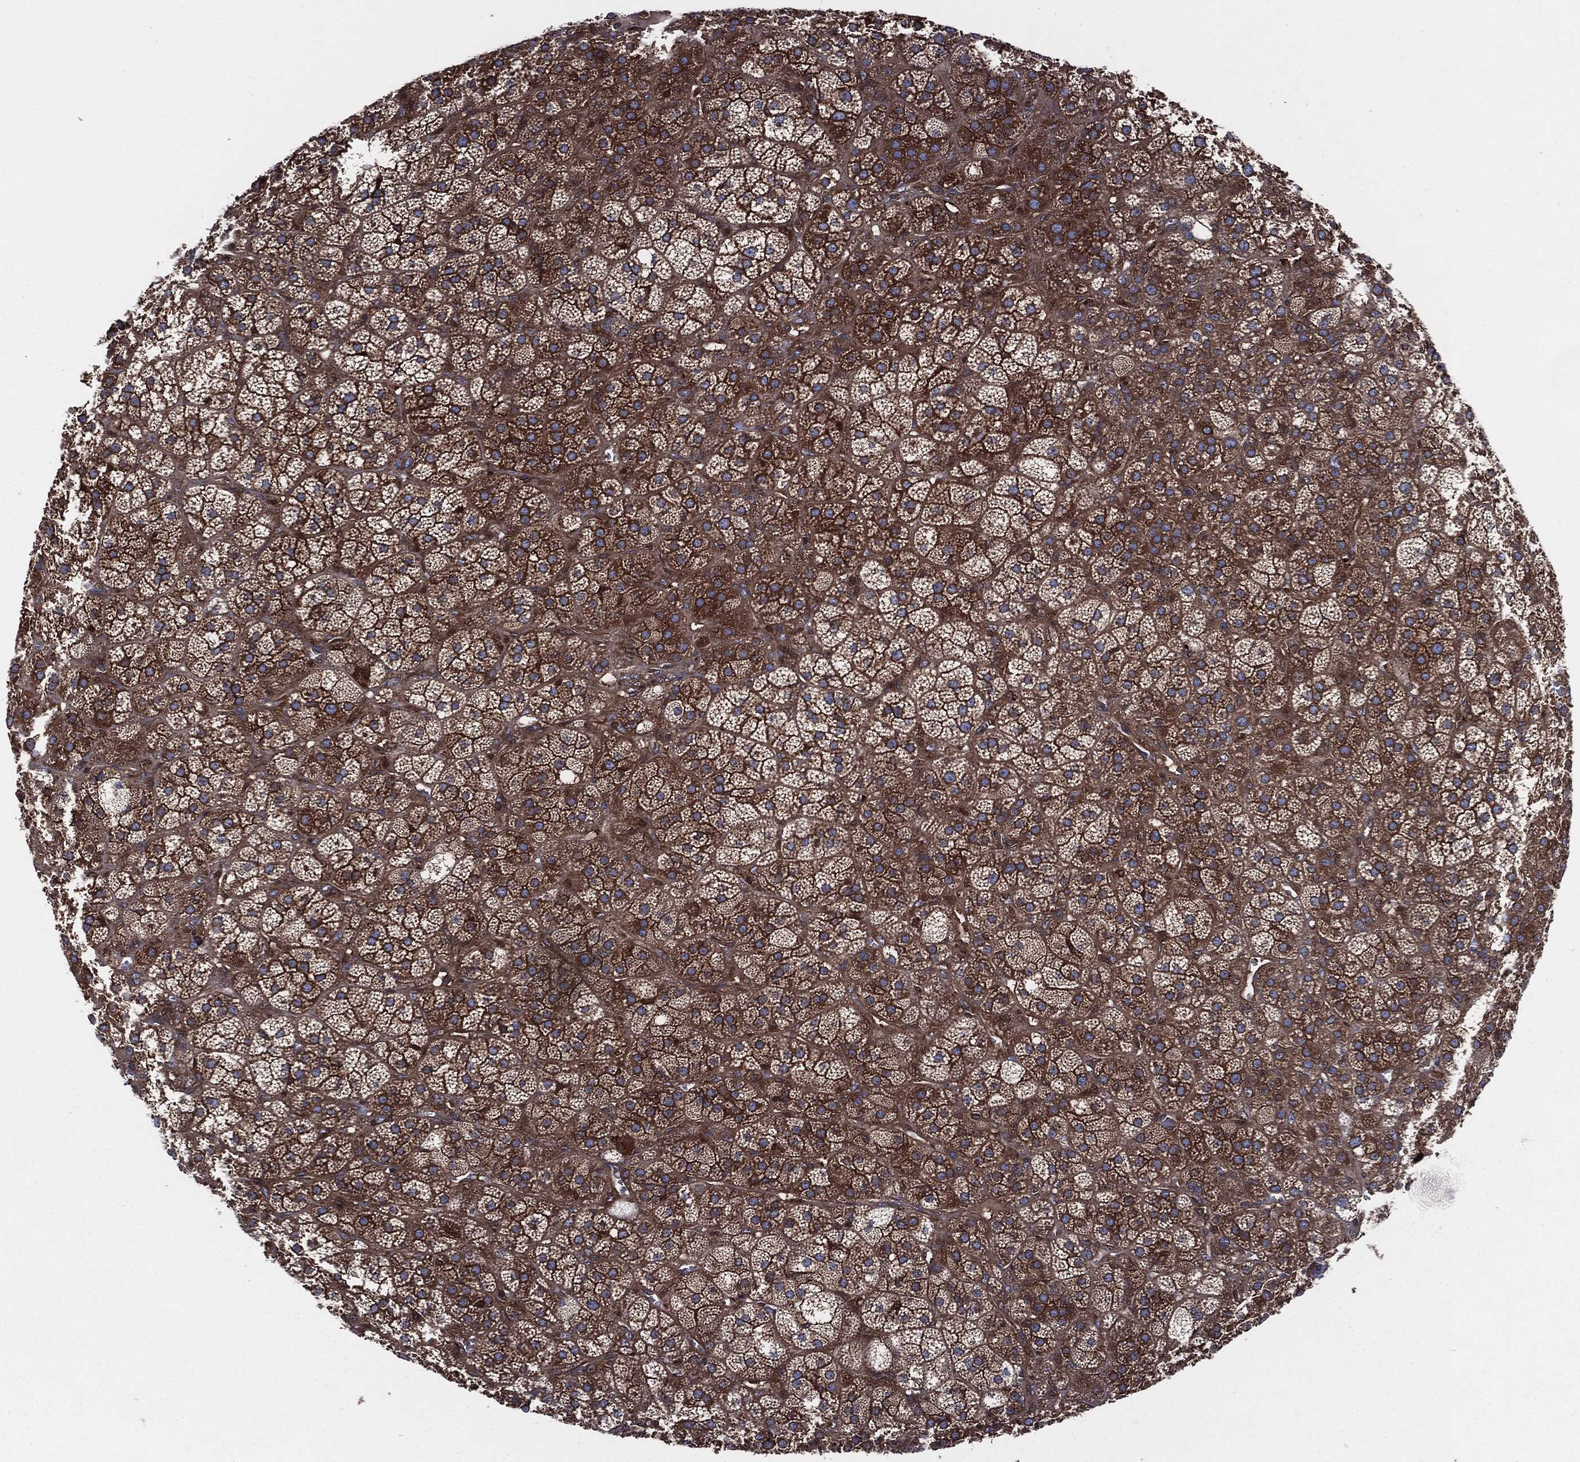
{"staining": {"intensity": "moderate", "quantity": ">75%", "location": "cytoplasmic/membranous"}, "tissue": "adrenal gland", "cell_type": "Glandular cells", "image_type": "normal", "snomed": [{"axis": "morphology", "description": "Normal tissue, NOS"}, {"axis": "topography", "description": "Adrenal gland"}], "caption": "A high-resolution image shows IHC staining of normal adrenal gland, which displays moderate cytoplasmic/membranous staining in about >75% of glandular cells.", "gene": "XPNPEP1", "patient": {"sex": "female", "age": 60}}